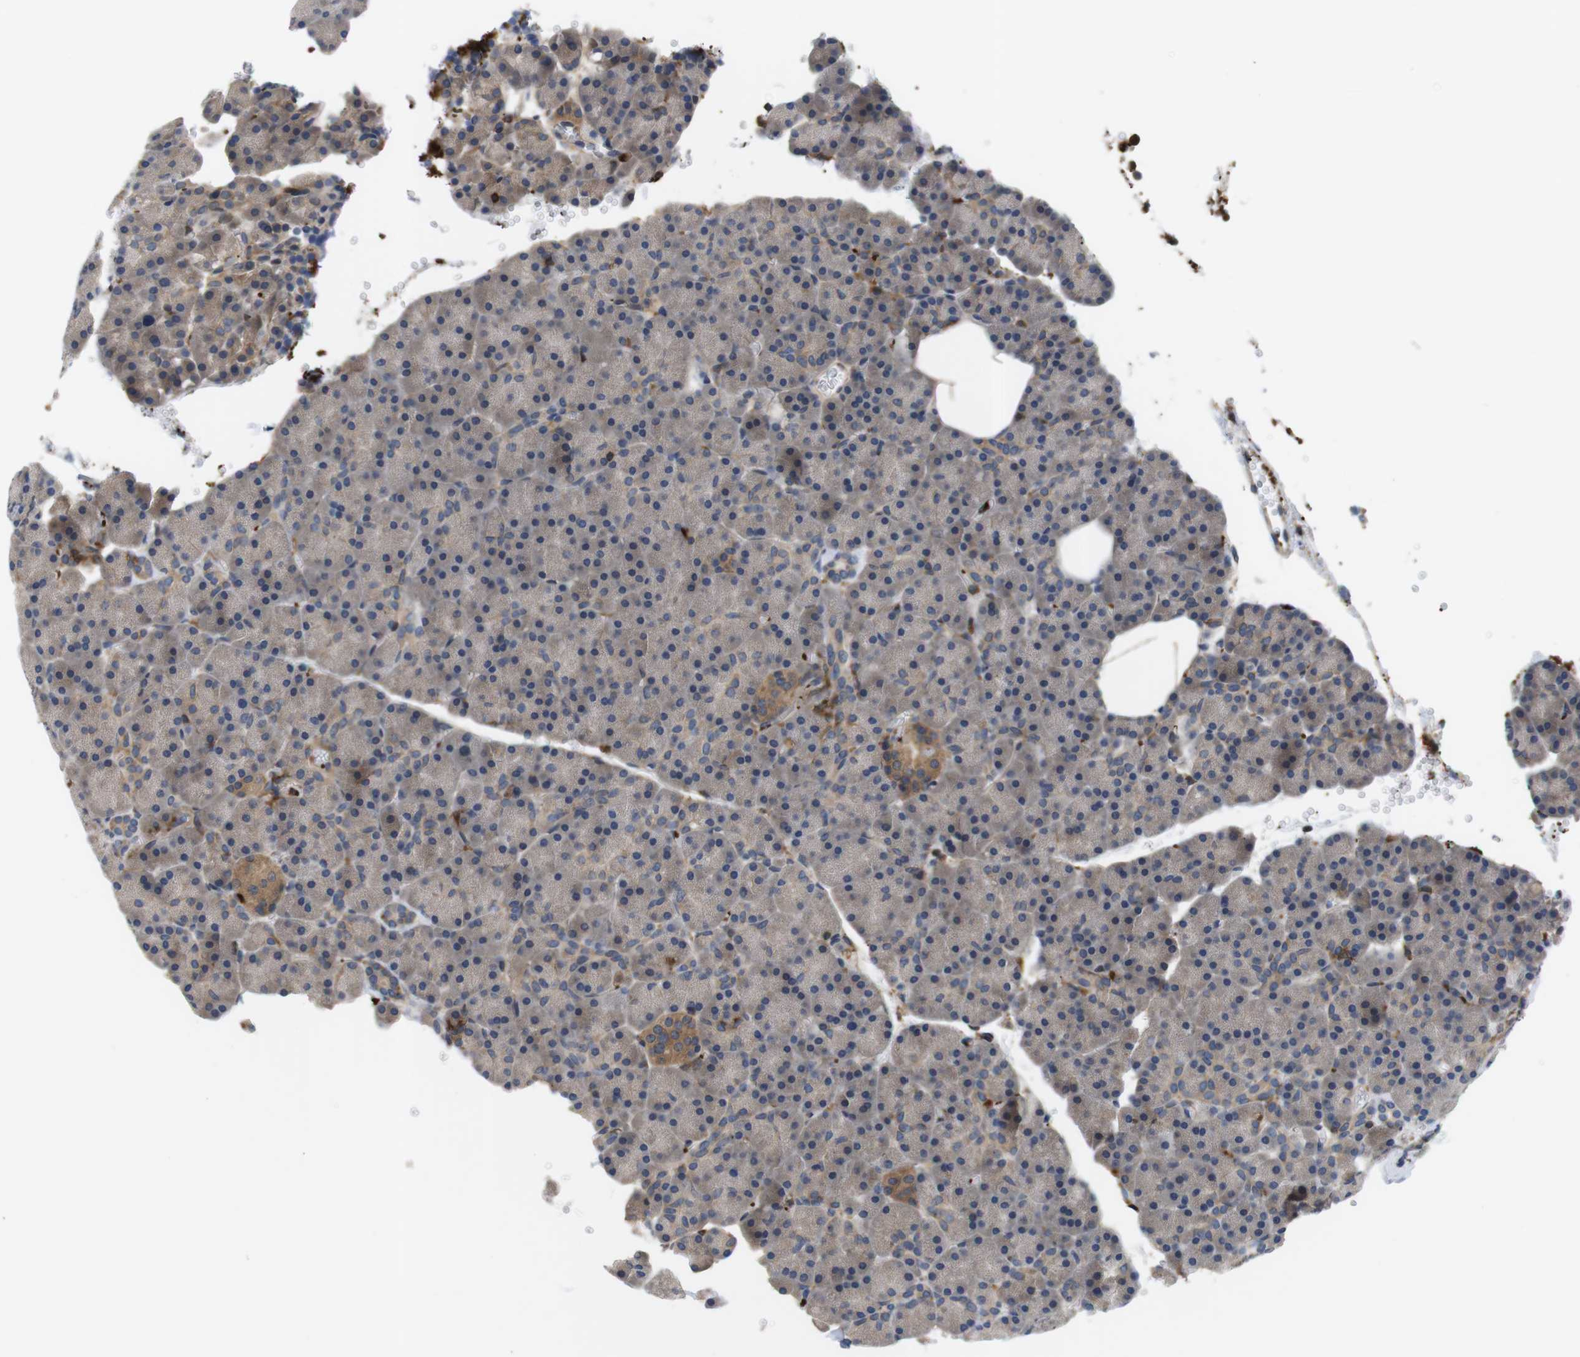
{"staining": {"intensity": "weak", "quantity": "25%-75%", "location": "cytoplasmic/membranous"}, "tissue": "pancreas", "cell_type": "Exocrine glandular cells", "image_type": "normal", "snomed": [{"axis": "morphology", "description": "Normal tissue, NOS"}, {"axis": "topography", "description": "Pancreas"}], "caption": "Immunohistochemistry histopathology image of benign human pancreas stained for a protein (brown), which exhibits low levels of weak cytoplasmic/membranous staining in approximately 25%-75% of exocrine glandular cells.", "gene": "HERPUD2", "patient": {"sex": "female", "age": 35}}